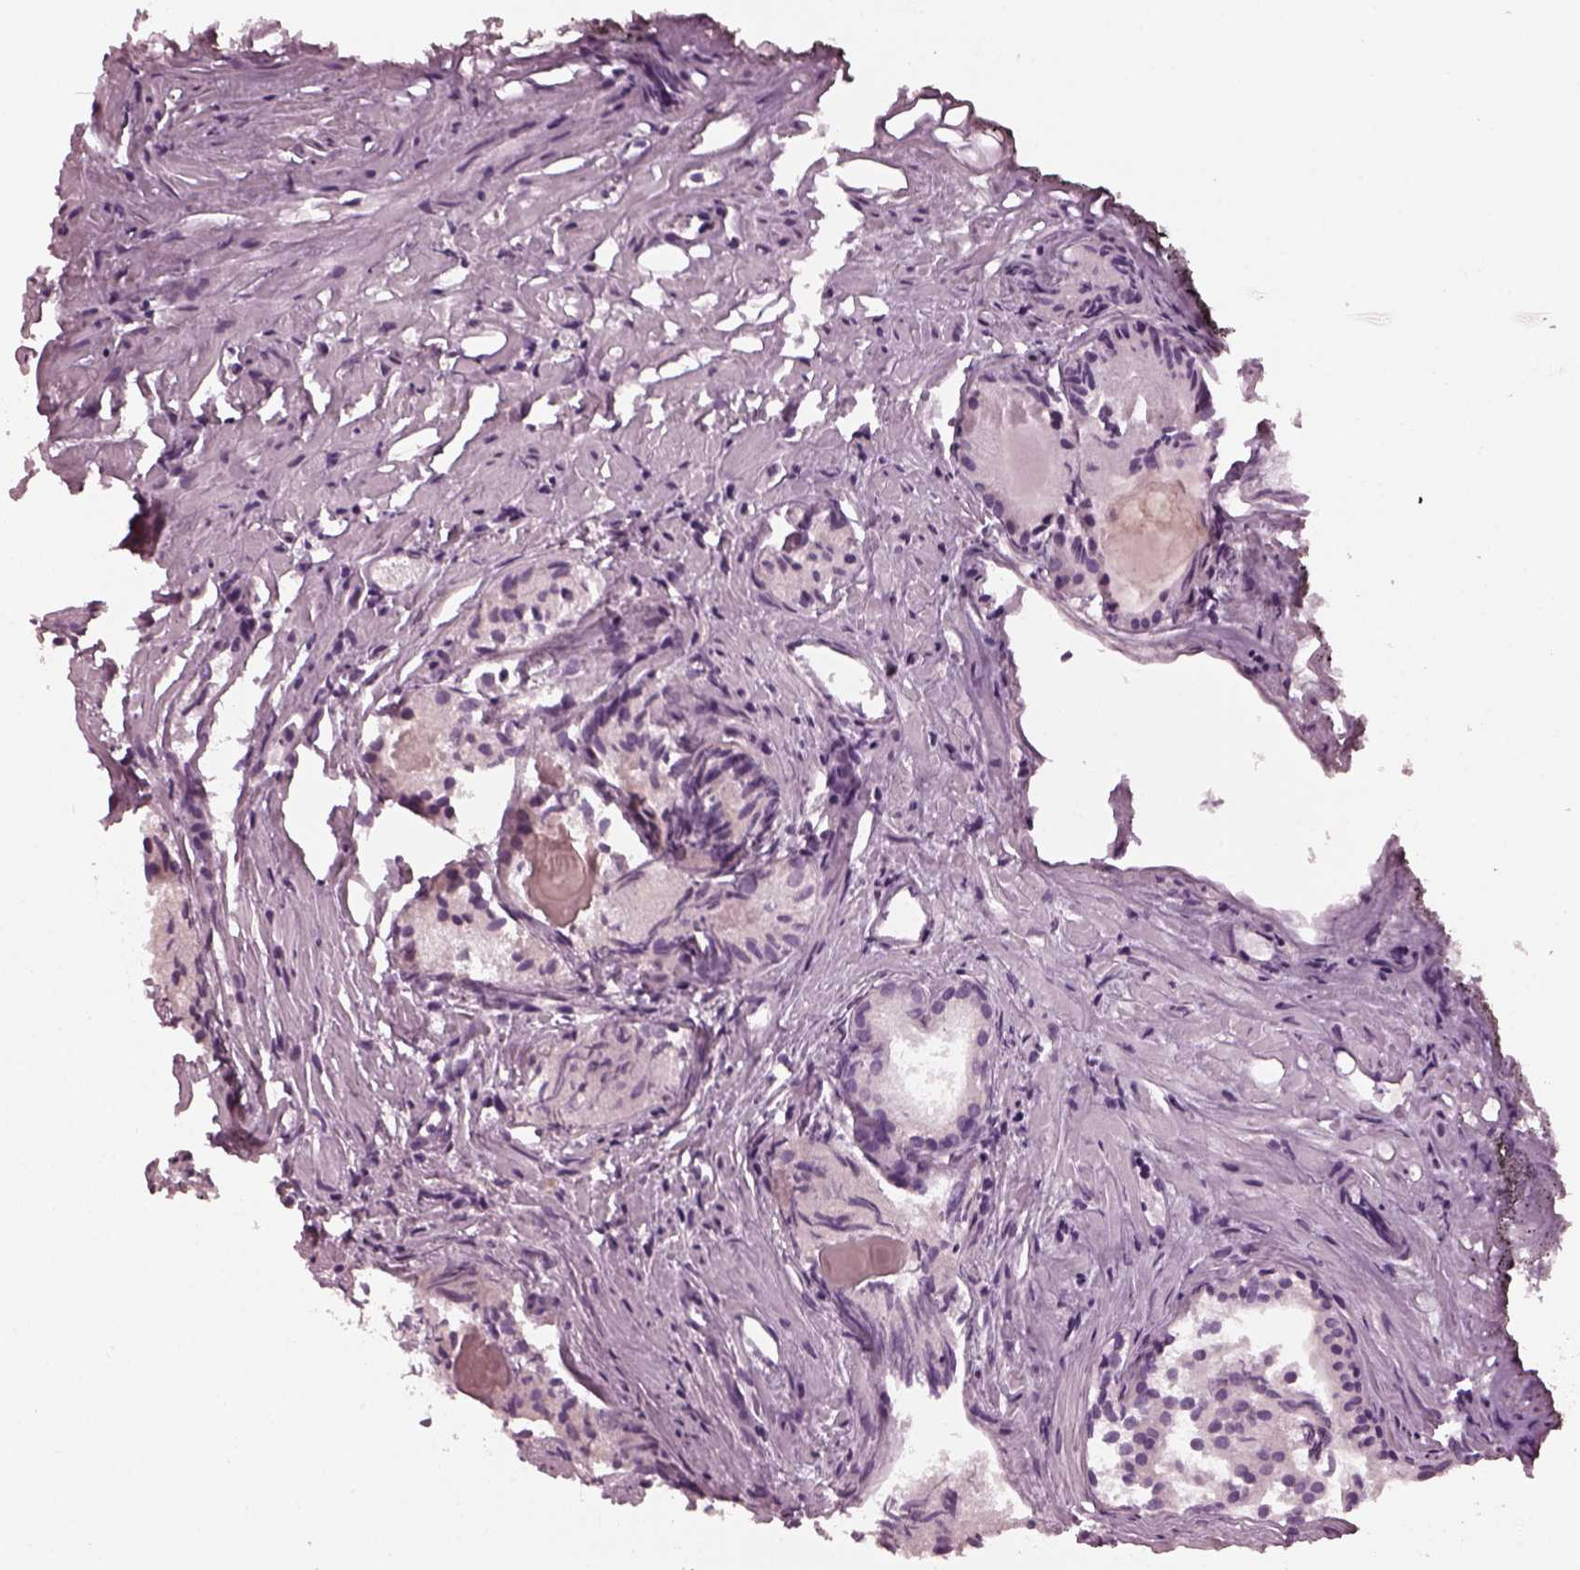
{"staining": {"intensity": "negative", "quantity": "none", "location": "none"}, "tissue": "prostate cancer", "cell_type": "Tumor cells", "image_type": "cancer", "snomed": [{"axis": "morphology", "description": "Adenocarcinoma, High grade"}, {"axis": "topography", "description": "Prostate"}], "caption": "Tumor cells are negative for protein expression in human prostate adenocarcinoma (high-grade).", "gene": "ODAD1", "patient": {"sex": "male", "age": 81}}